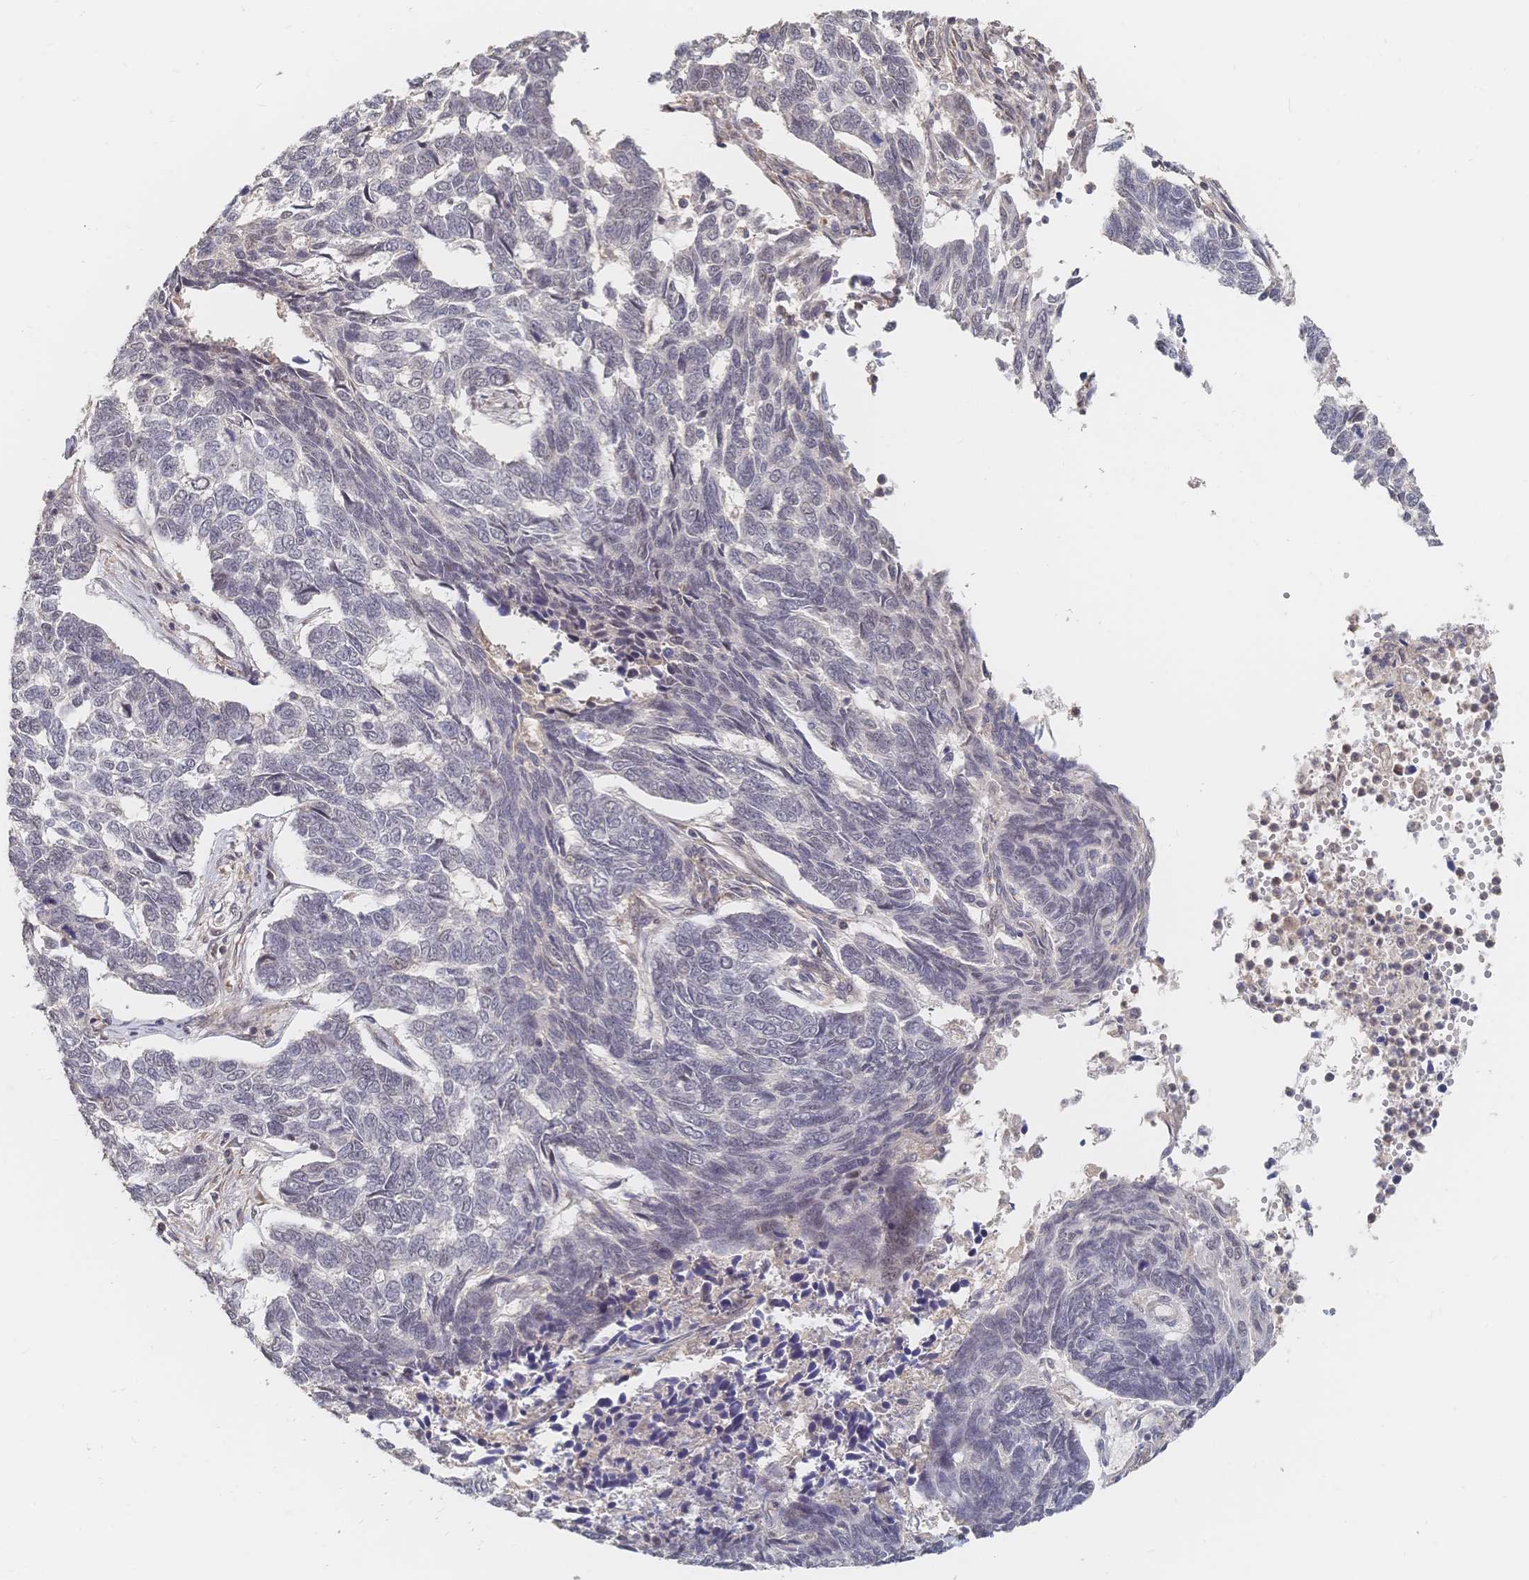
{"staining": {"intensity": "negative", "quantity": "none", "location": "none"}, "tissue": "skin cancer", "cell_type": "Tumor cells", "image_type": "cancer", "snomed": [{"axis": "morphology", "description": "Basal cell carcinoma"}, {"axis": "topography", "description": "Skin"}], "caption": "High power microscopy photomicrograph of an immunohistochemistry (IHC) image of basal cell carcinoma (skin), revealing no significant positivity in tumor cells.", "gene": "LRP5", "patient": {"sex": "female", "age": 65}}